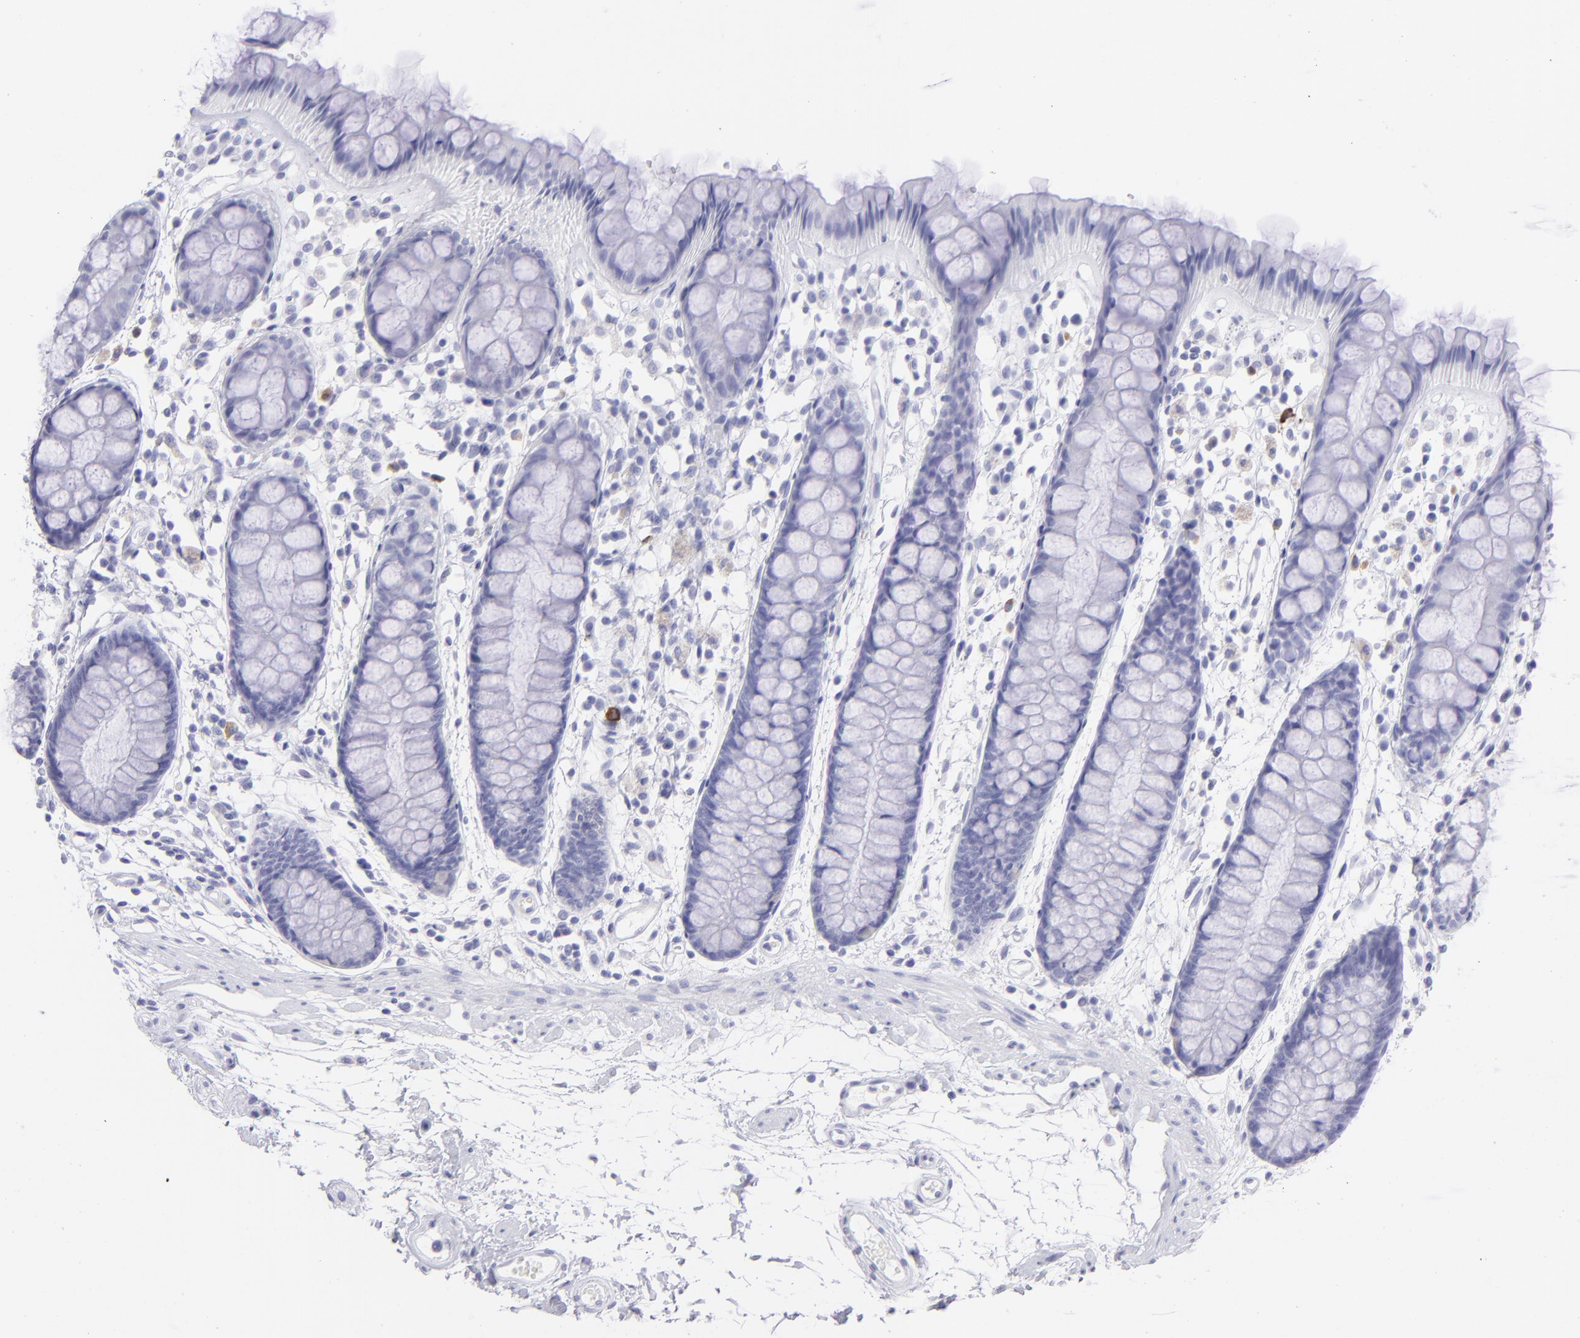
{"staining": {"intensity": "negative", "quantity": "none", "location": "none"}, "tissue": "rectum", "cell_type": "Glandular cells", "image_type": "normal", "snomed": [{"axis": "morphology", "description": "Normal tissue, NOS"}, {"axis": "topography", "description": "Rectum"}], "caption": "An IHC micrograph of benign rectum is shown. There is no staining in glandular cells of rectum. (Stains: DAB (3,3'-diaminobenzidine) IHC with hematoxylin counter stain, Microscopy: brightfield microscopy at high magnification).", "gene": "SLC1A2", "patient": {"sex": "female", "age": 66}}